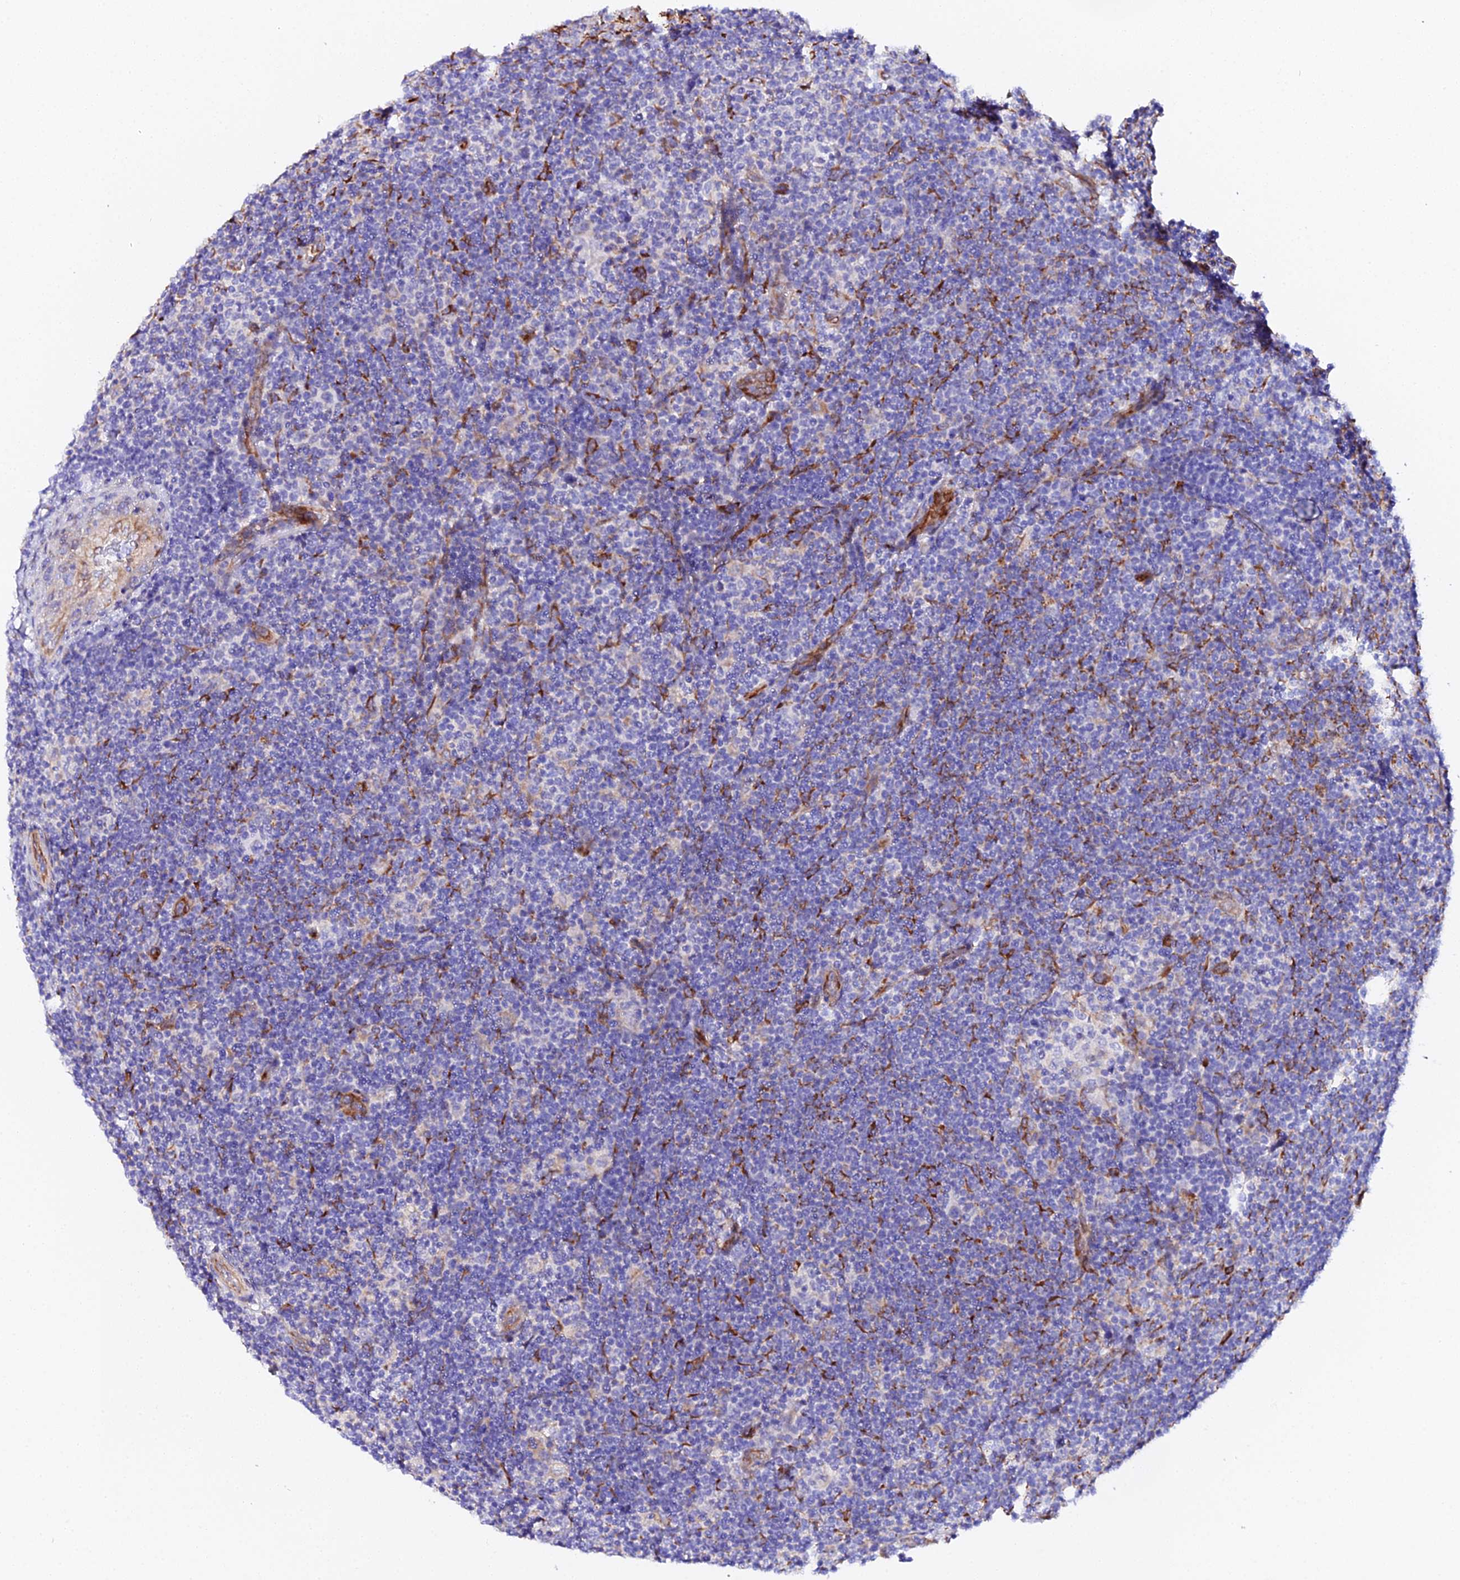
{"staining": {"intensity": "negative", "quantity": "none", "location": "none"}, "tissue": "lymphoma", "cell_type": "Tumor cells", "image_type": "cancer", "snomed": [{"axis": "morphology", "description": "Hodgkin's disease, NOS"}, {"axis": "topography", "description": "Lymph node"}], "caption": "Immunohistochemistry (IHC) of lymphoma demonstrates no positivity in tumor cells. The staining was performed using DAB to visualize the protein expression in brown, while the nuclei were stained in blue with hematoxylin (Magnification: 20x).", "gene": "CFAP45", "patient": {"sex": "female", "age": 57}}